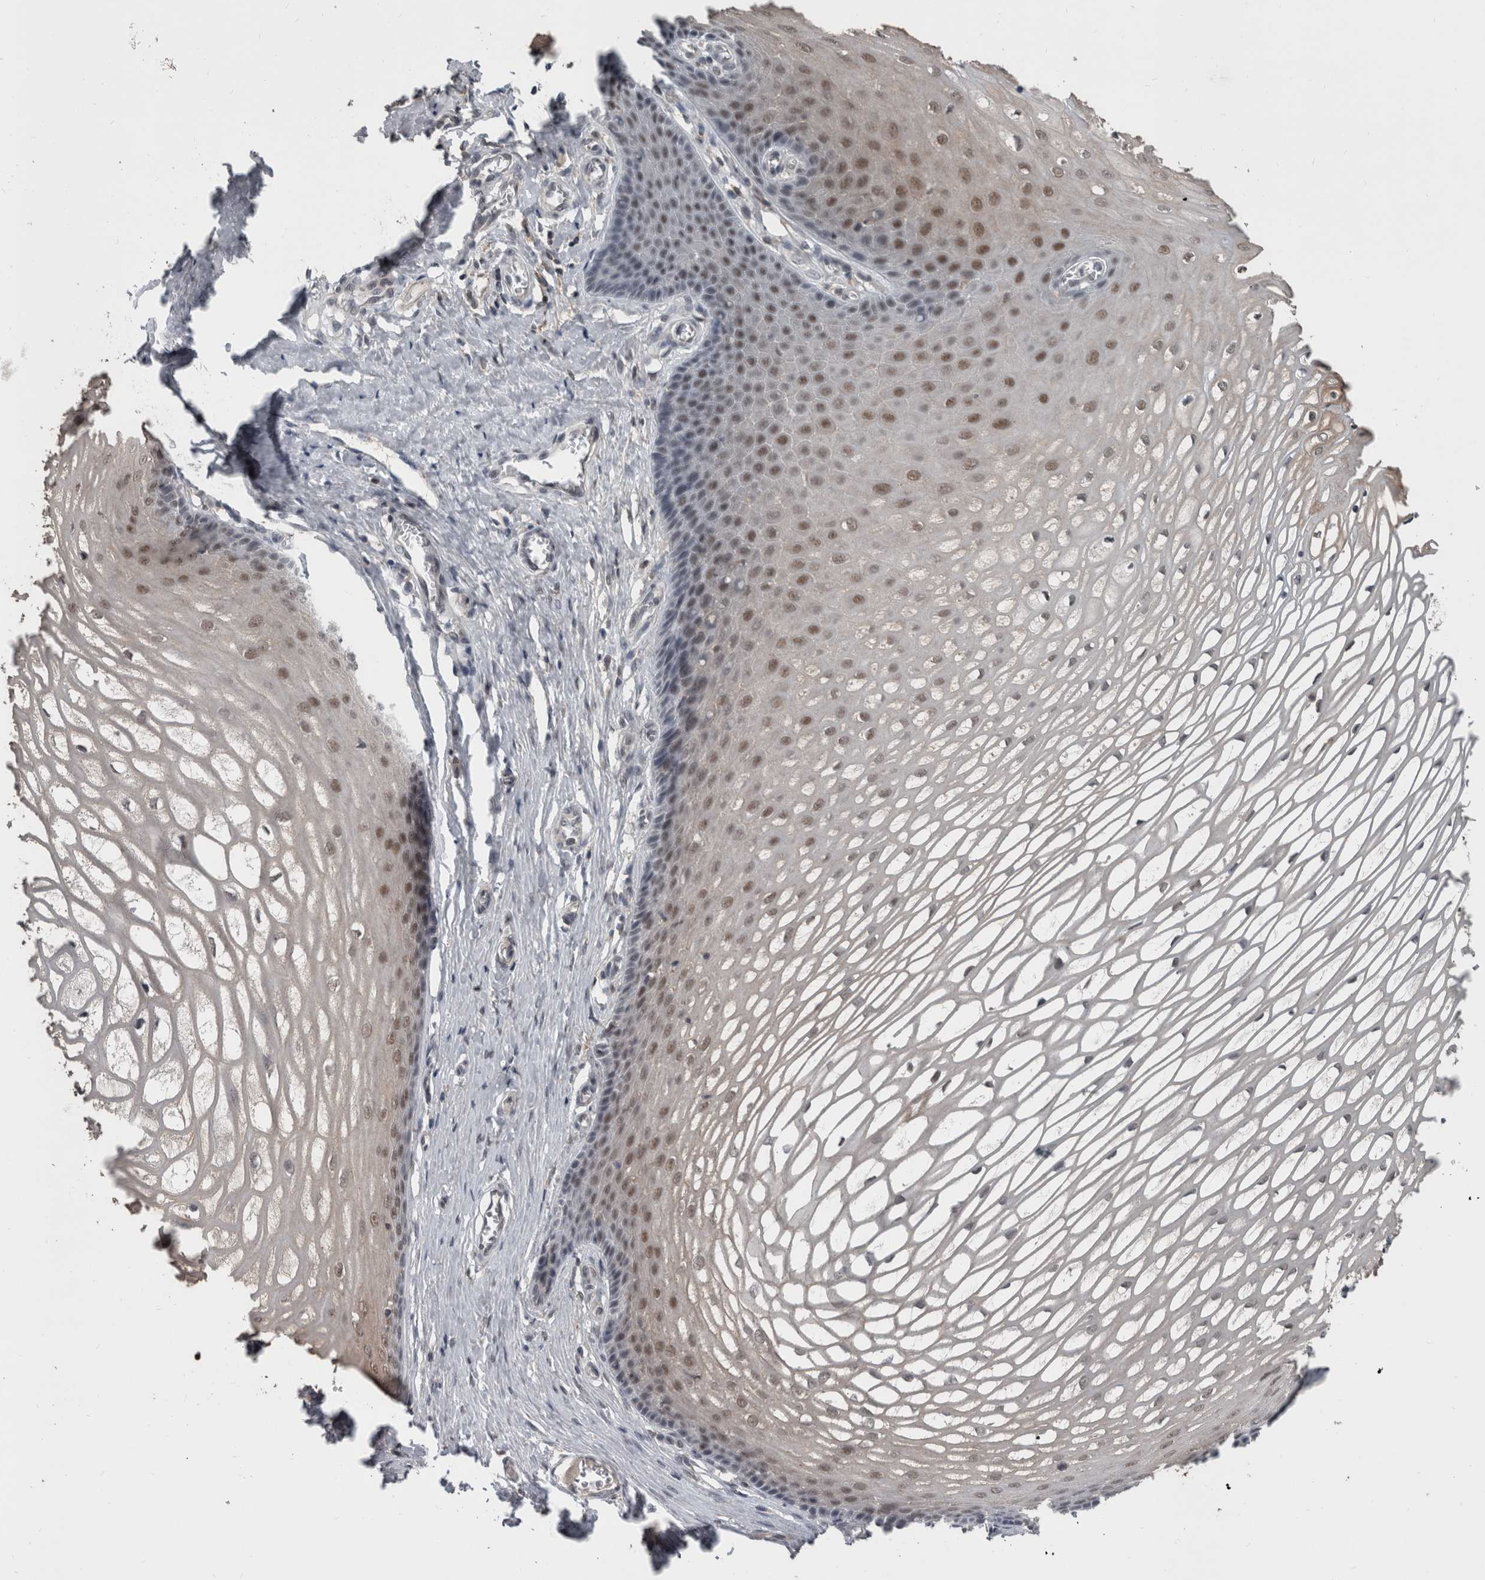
{"staining": {"intensity": "weak", "quantity": "<25%", "location": "nuclear"}, "tissue": "cervix", "cell_type": "Glandular cells", "image_type": "normal", "snomed": [{"axis": "morphology", "description": "Normal tissue, NOS"}, {"axis": "topography", "description": "Cervix"}], "caption": "Immunohistochemistry of normal cervix displays no positivity in glandular cells.", "gene": "ZBTB21", "patient": {"sex": "female", "age": 55}}